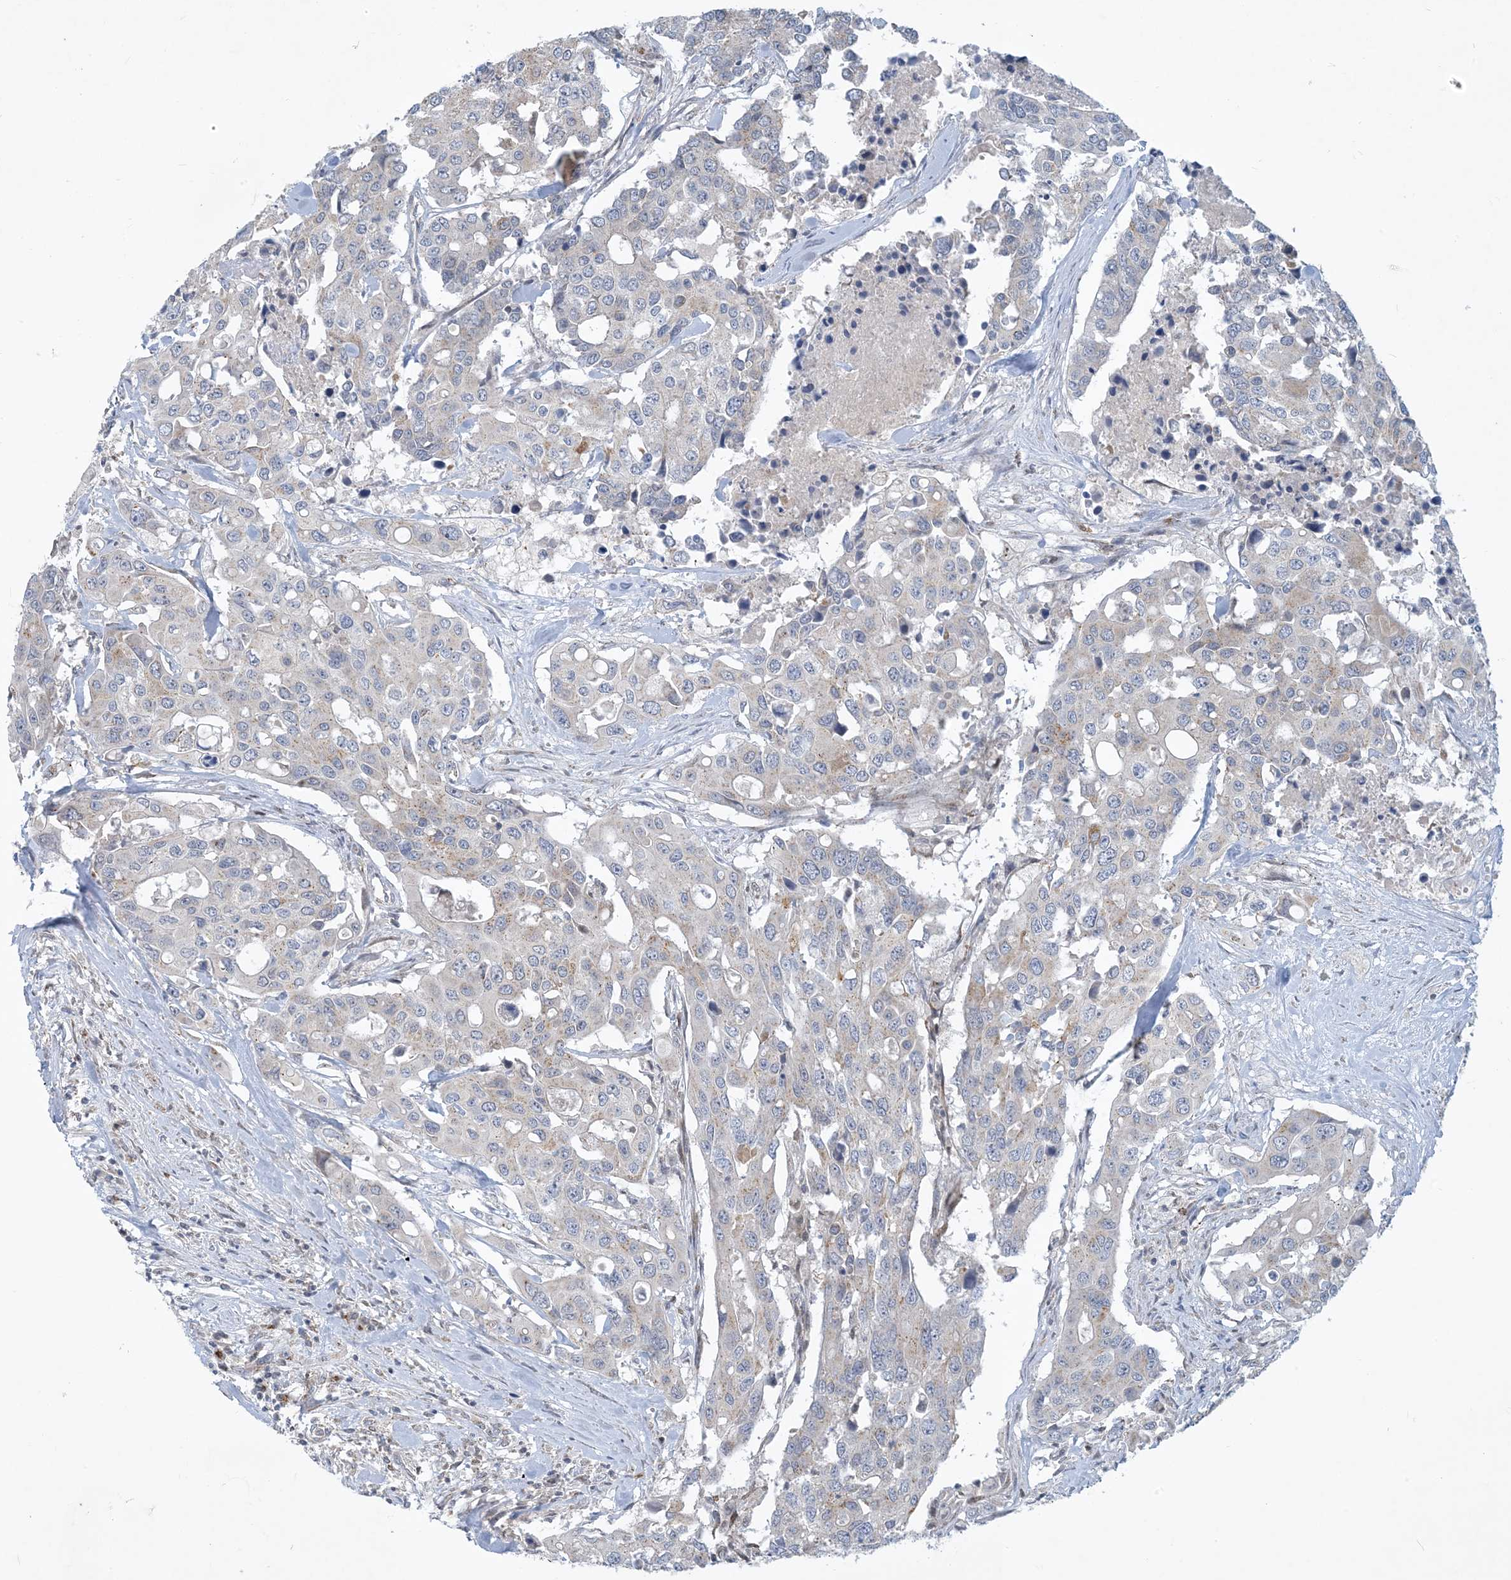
{"staining": {"intensity": "weak", "quantity": "<25%", "location": "cytoplasmic/membranous"}, "tissue": "colorectal cancer", "cell_type": "Tumor cells", "image_type": "cancer", "snomed": [{"axis": "morphology", "description": "Adenocarcinoma, NOS"}, {"axis": "topography", "description": "Colon"}], "caption": "Tumor cells show no significant protein expression in colorectal cancer. The staining is performed using DAB (3,3'-diaminobenzidine) brown chromogen with nuclei counter-stained in using hematoxylin.", "gene": "CCDC14", "patient": {"sex": "male", "age": 77}}